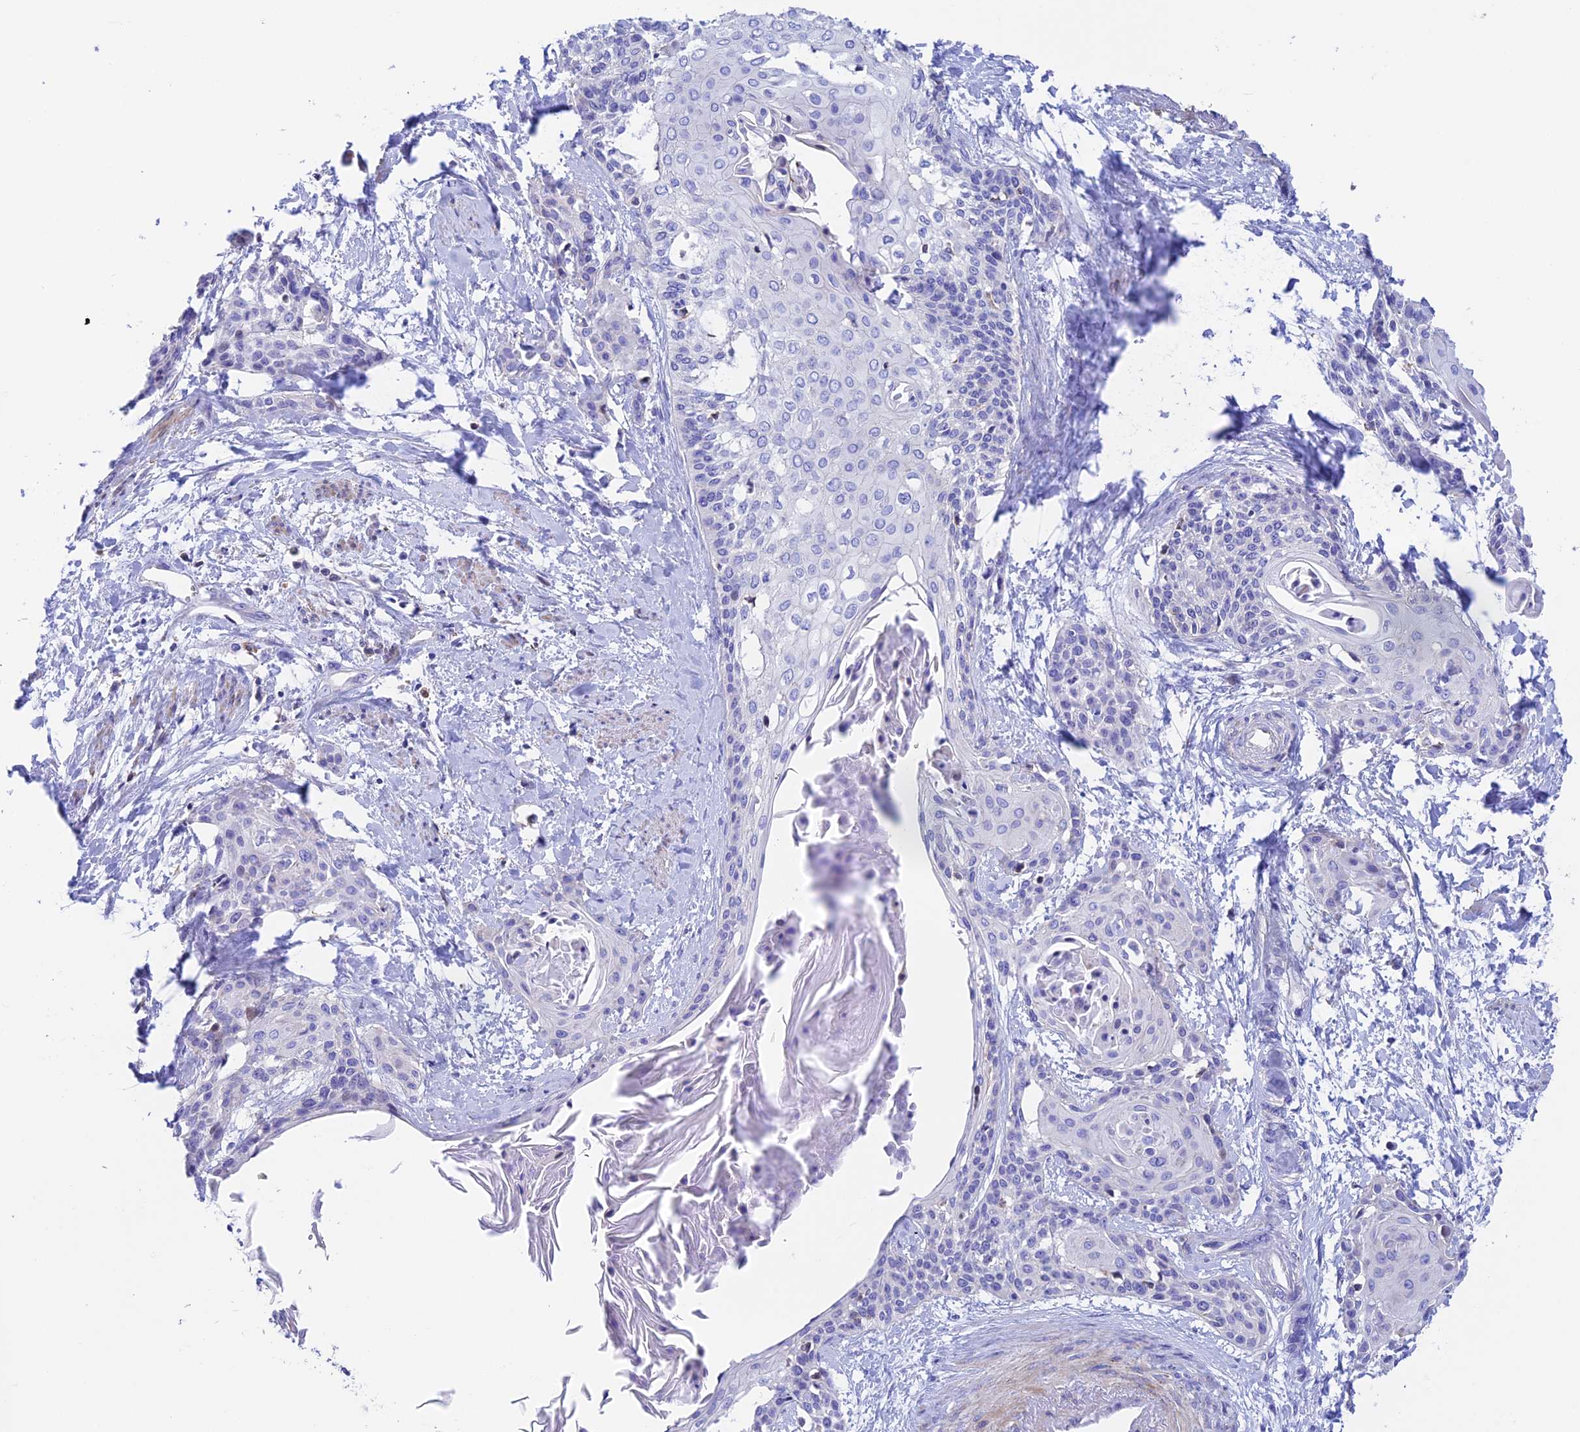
{"staining": {"intensity": "negative", "quantity": "none", "location": "none"}, "tissue": "cervical cancer", "cell_type": "Tumor cells", "image_type": "cancer", "snomed": [{"axis": "morphology", "description": "Squamous cell carcinoma, NOS"}, {"axis": "topography", "description": "Cervix"}], "caption": "A high-resolution micrograph shows immunohistochemistry (IHC) staining of cervical cancer, which exhibits no significant positivity in tumor cells.", "gene": "PRIM1", "patient": {"sex": "female", "age": 57}}